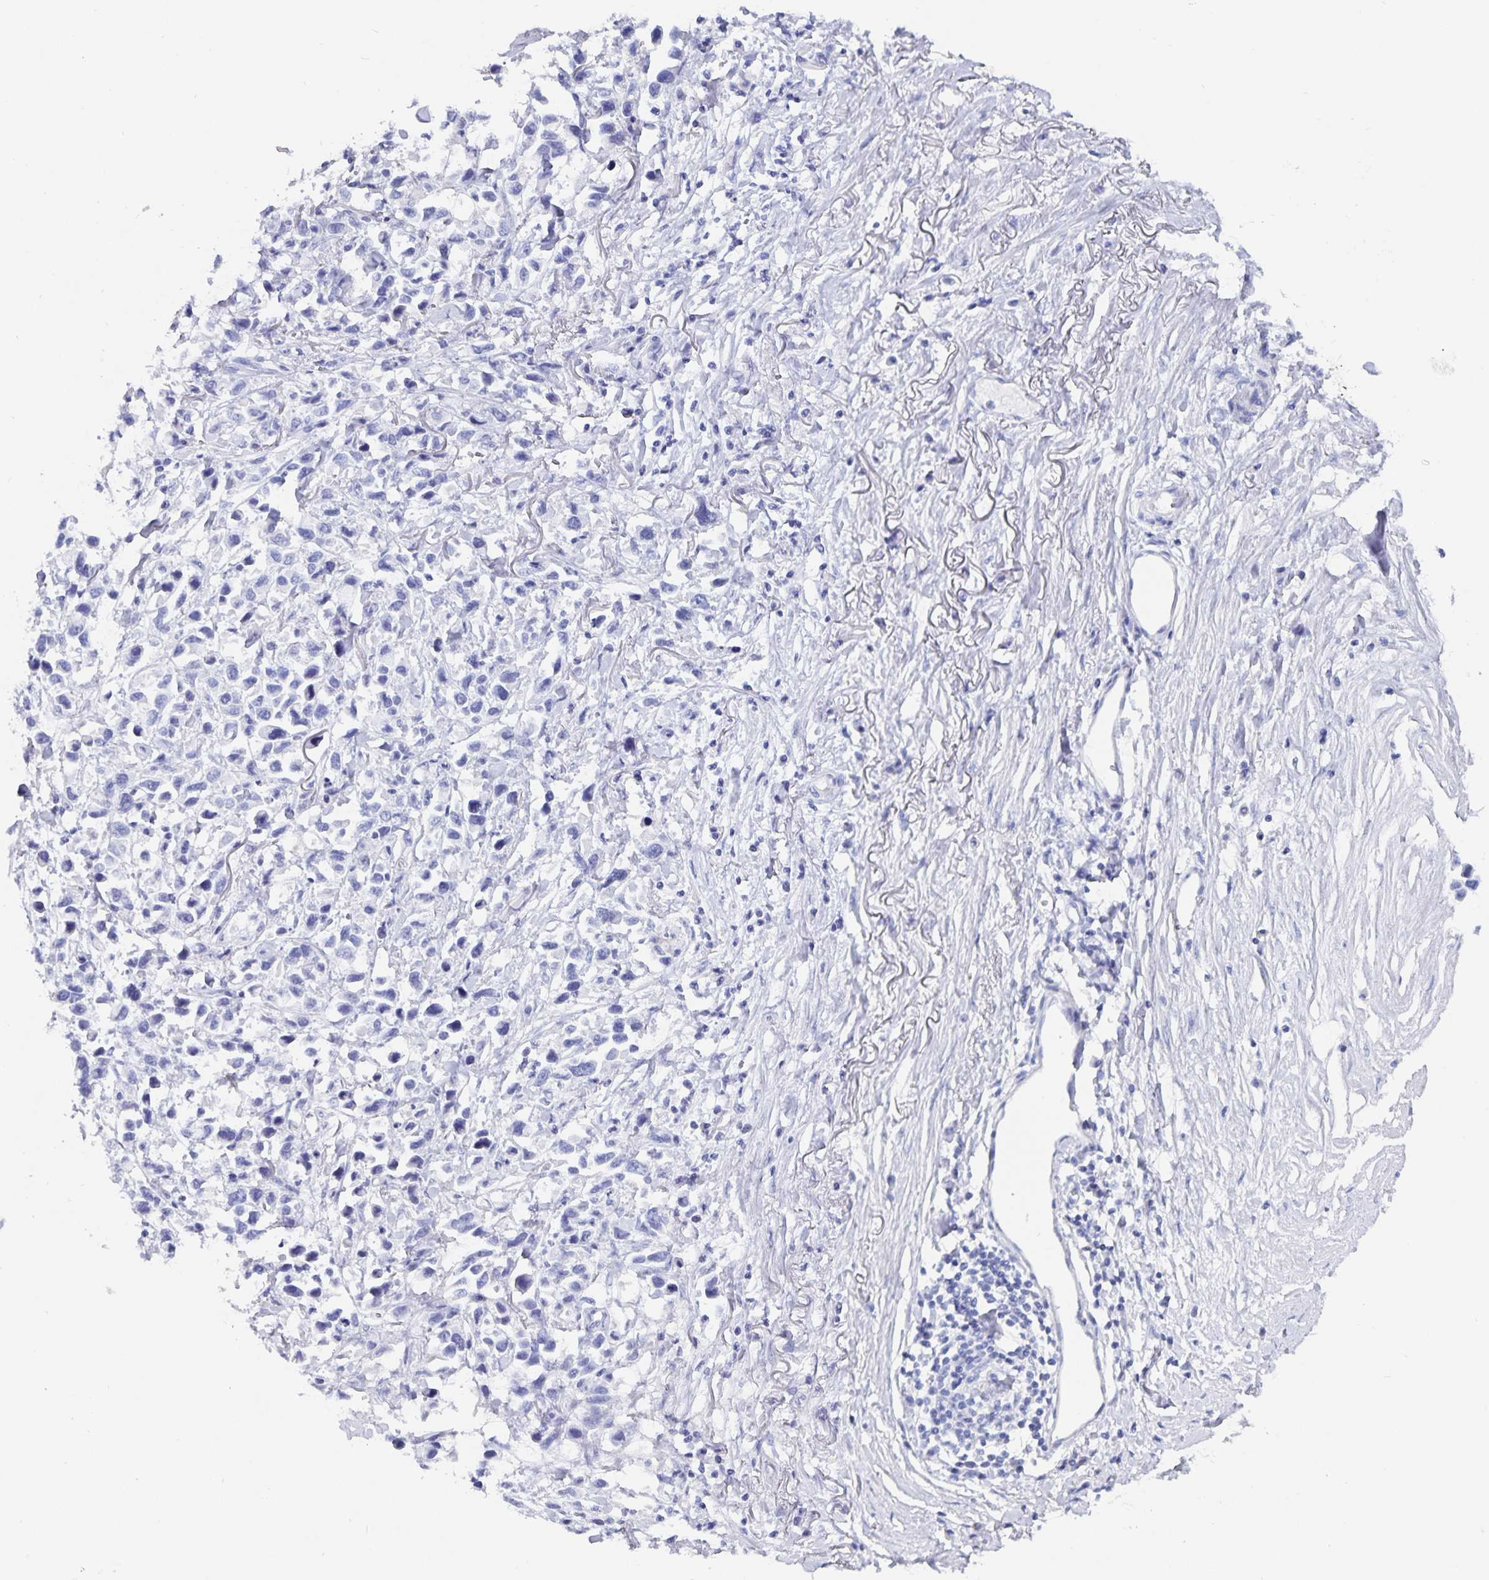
{"staining": {"intensity": "negative", "quantity": "none", "location": "none"}, "tissue": "stomach cancer", "cell_type": "Tumor cells", "image_type": "cancer", "snomed": [{"axis": "morphology", "description": "Adenocarcinoma, NOS"}, {"axis": "topography", "description": "Stomach"}], "caption": "Adenocarcinoma (stomach) stained for a protein using IHC shows no staining tumor cells.", "gene": "C19orf73", "patient": {"sex": "female", "age": 81}}